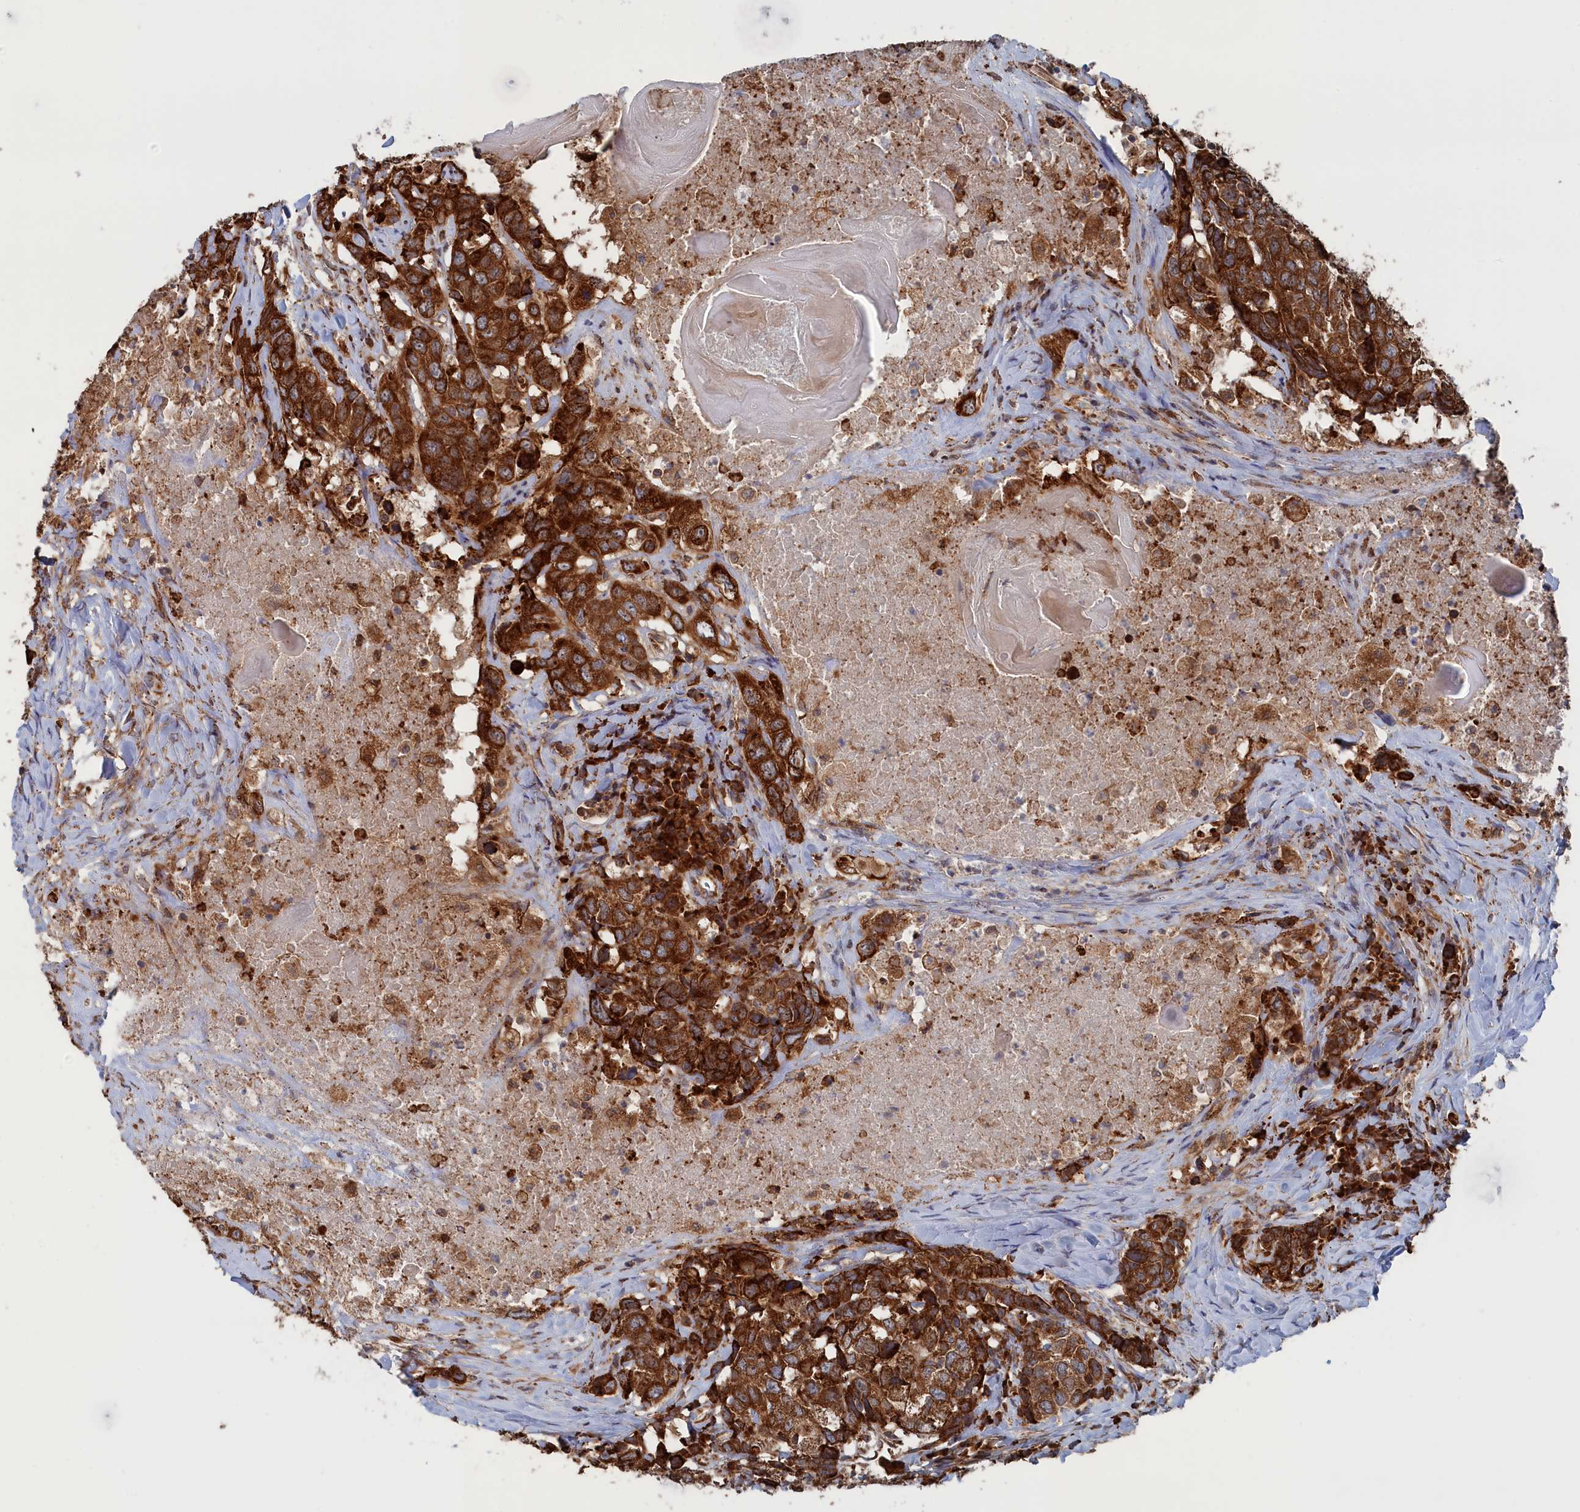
{"staining": {"intensity": "strong", "quantity": ">75%", "location": "cytoplasmic/membranous"}, "tissue": "head and neck cancer", "cell_type": "Tumor cells", "image_type": "cancer", "snomed": [{"axis": "morphology", "description": "Squamous cell carcinoma, NOS"}, {"axis": "topography", "description": "Head-Neck"}], "caption": "This is an image of immunohistochemistry (IHC) staining of head and neck cancer (squamous cell carcinoma), which shows strong expression in the cytoplasmic/membranous of tumor cells.", "gene": "BPIFB6", "patient": {"sex": "male", "age": 66}}